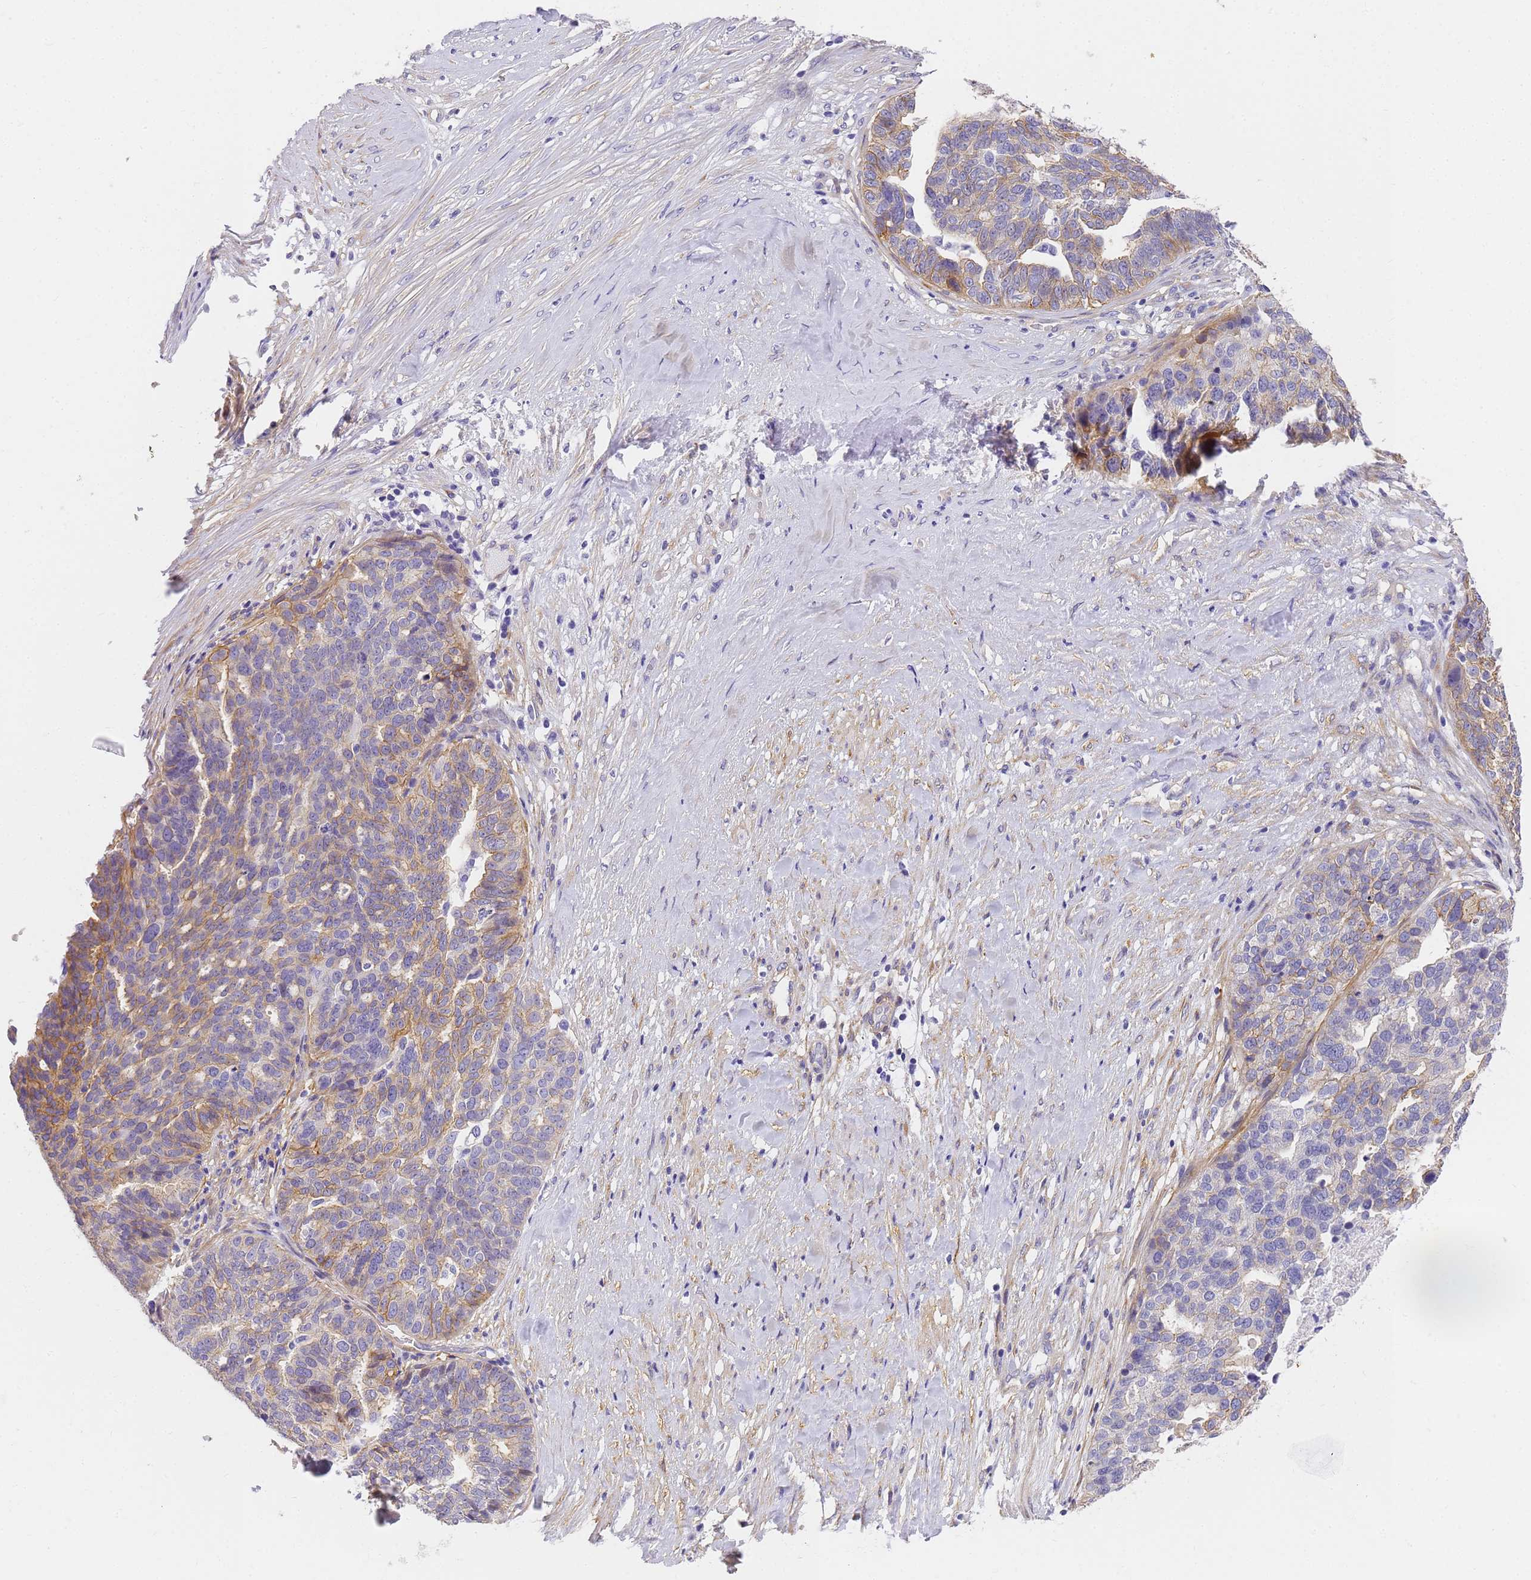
{"staining": {"intensity": "moderate", "quantity": "25%-75%", "location": "cytoplasmic/membranous"}, "tissue": "ovarian cancer", "cell_type": "Tumor cells", "image_type": "cancer", "snomed": [{"axis": "morphology", "description": "Cystadenocarcinoma, serous, NOS"}, {"axis": "topography", "description": "Ovary"}], "caption": "This image displays immunohistochemistry (IHC) staining of serous cystadenocarcinoma (ovarian), with medium moderate cytoplasmic/membranous expression in approximately 25%-75% of tumor cells.", "gene": "MVB12A", "patient": {"sex": "female", "age": 59}}